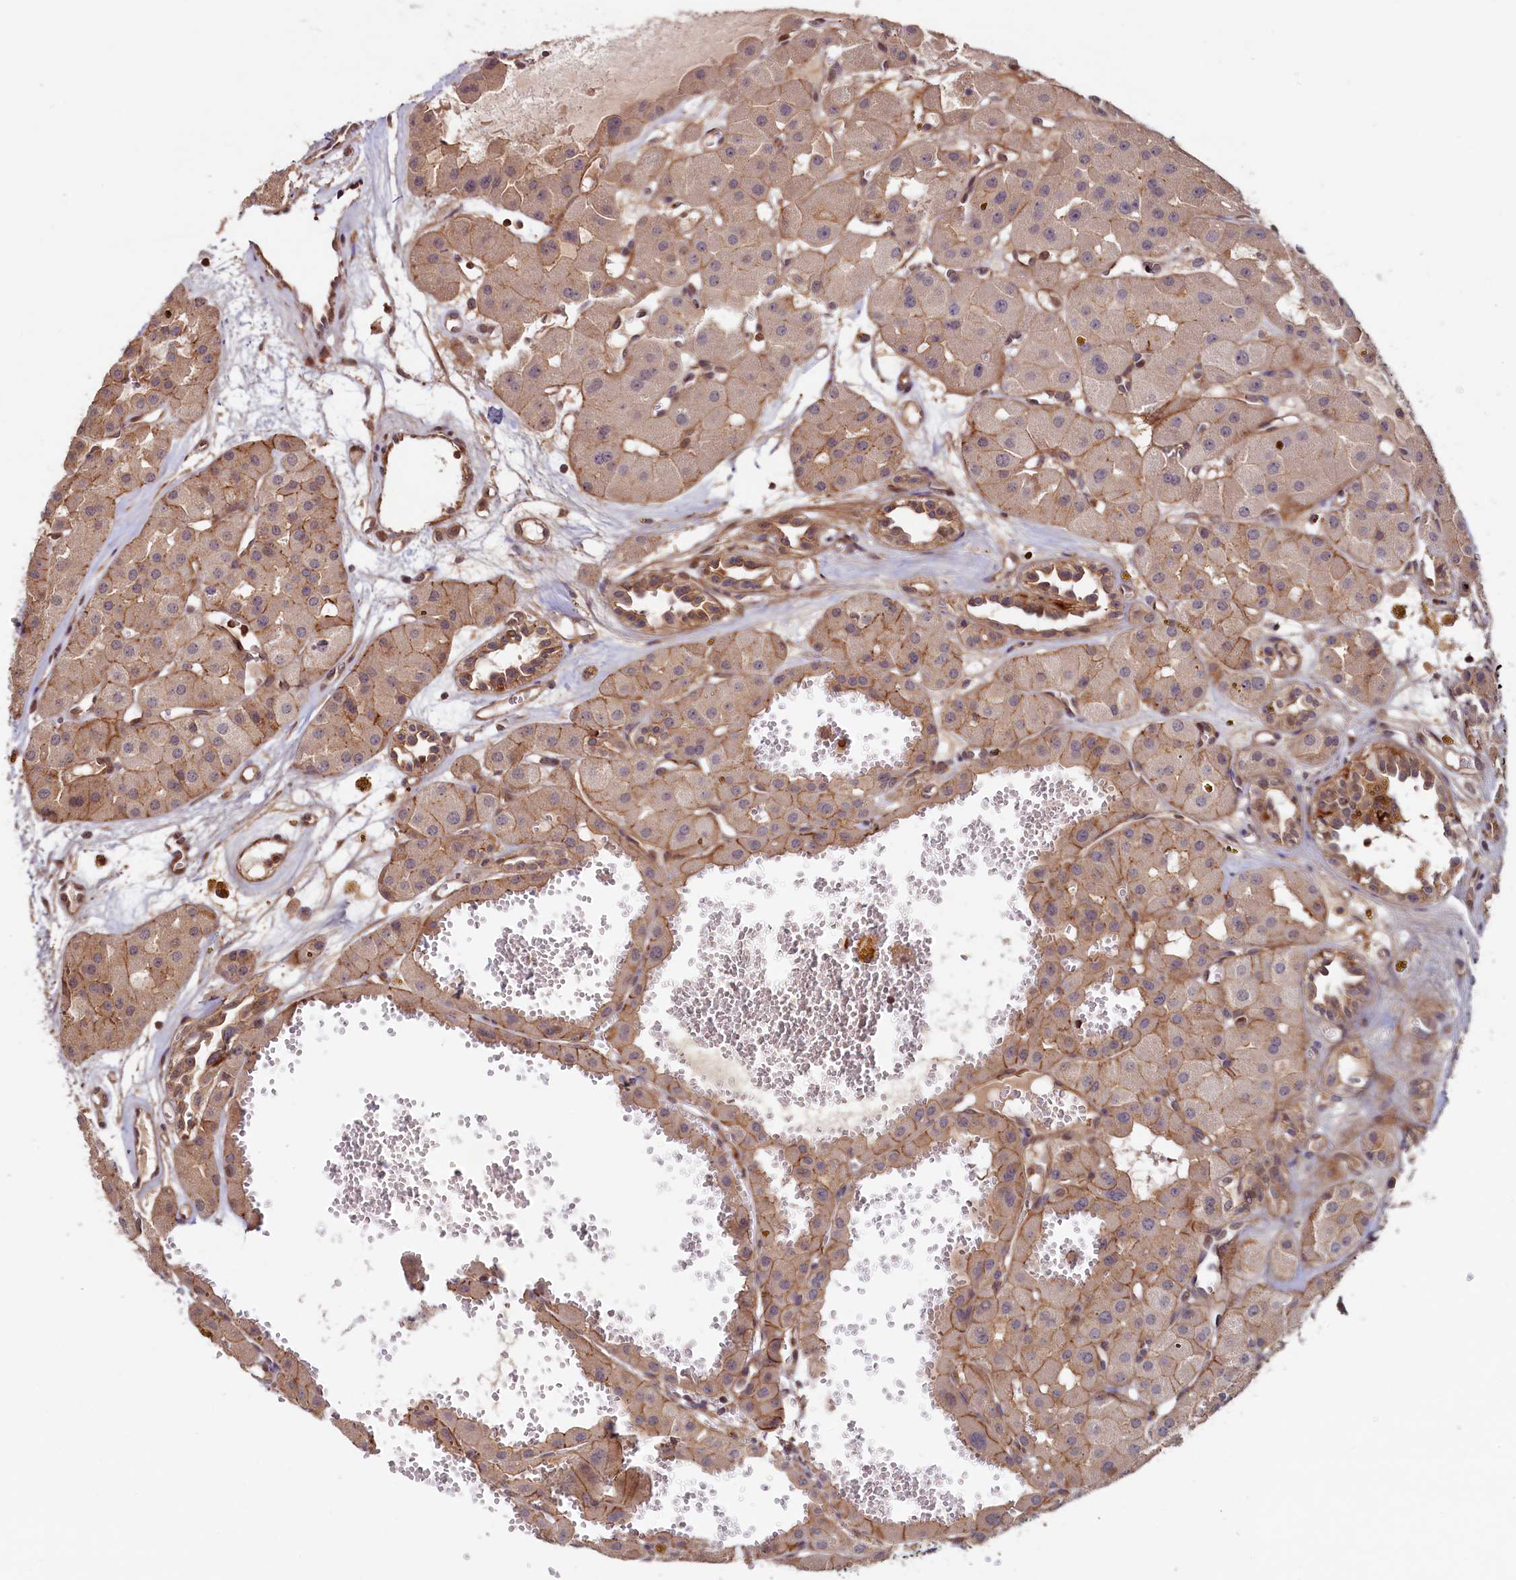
{"staining": {"intensity": "moderate", "quantity": ">75%", "location": "cytoplasmic/membranous"}, "tissue": "renal cancer", "cell_type": "Tumor cells", "image_type": "cancer", "snomed": [{"axis": "morphology", "description": "Carcinoma, NOS"}, {"axis": "topography", "description": "Kidney"}], "caption": "DAB (3,3'-diaminobenzidine) immunohistochemical staining of carcinoma (renal) shows moderate cytoplasmic/membranous protein expression in approximately >75% of tumor cells.", "gene": "DUOXA1", "patient": {"sex": "female", "age": 75}}